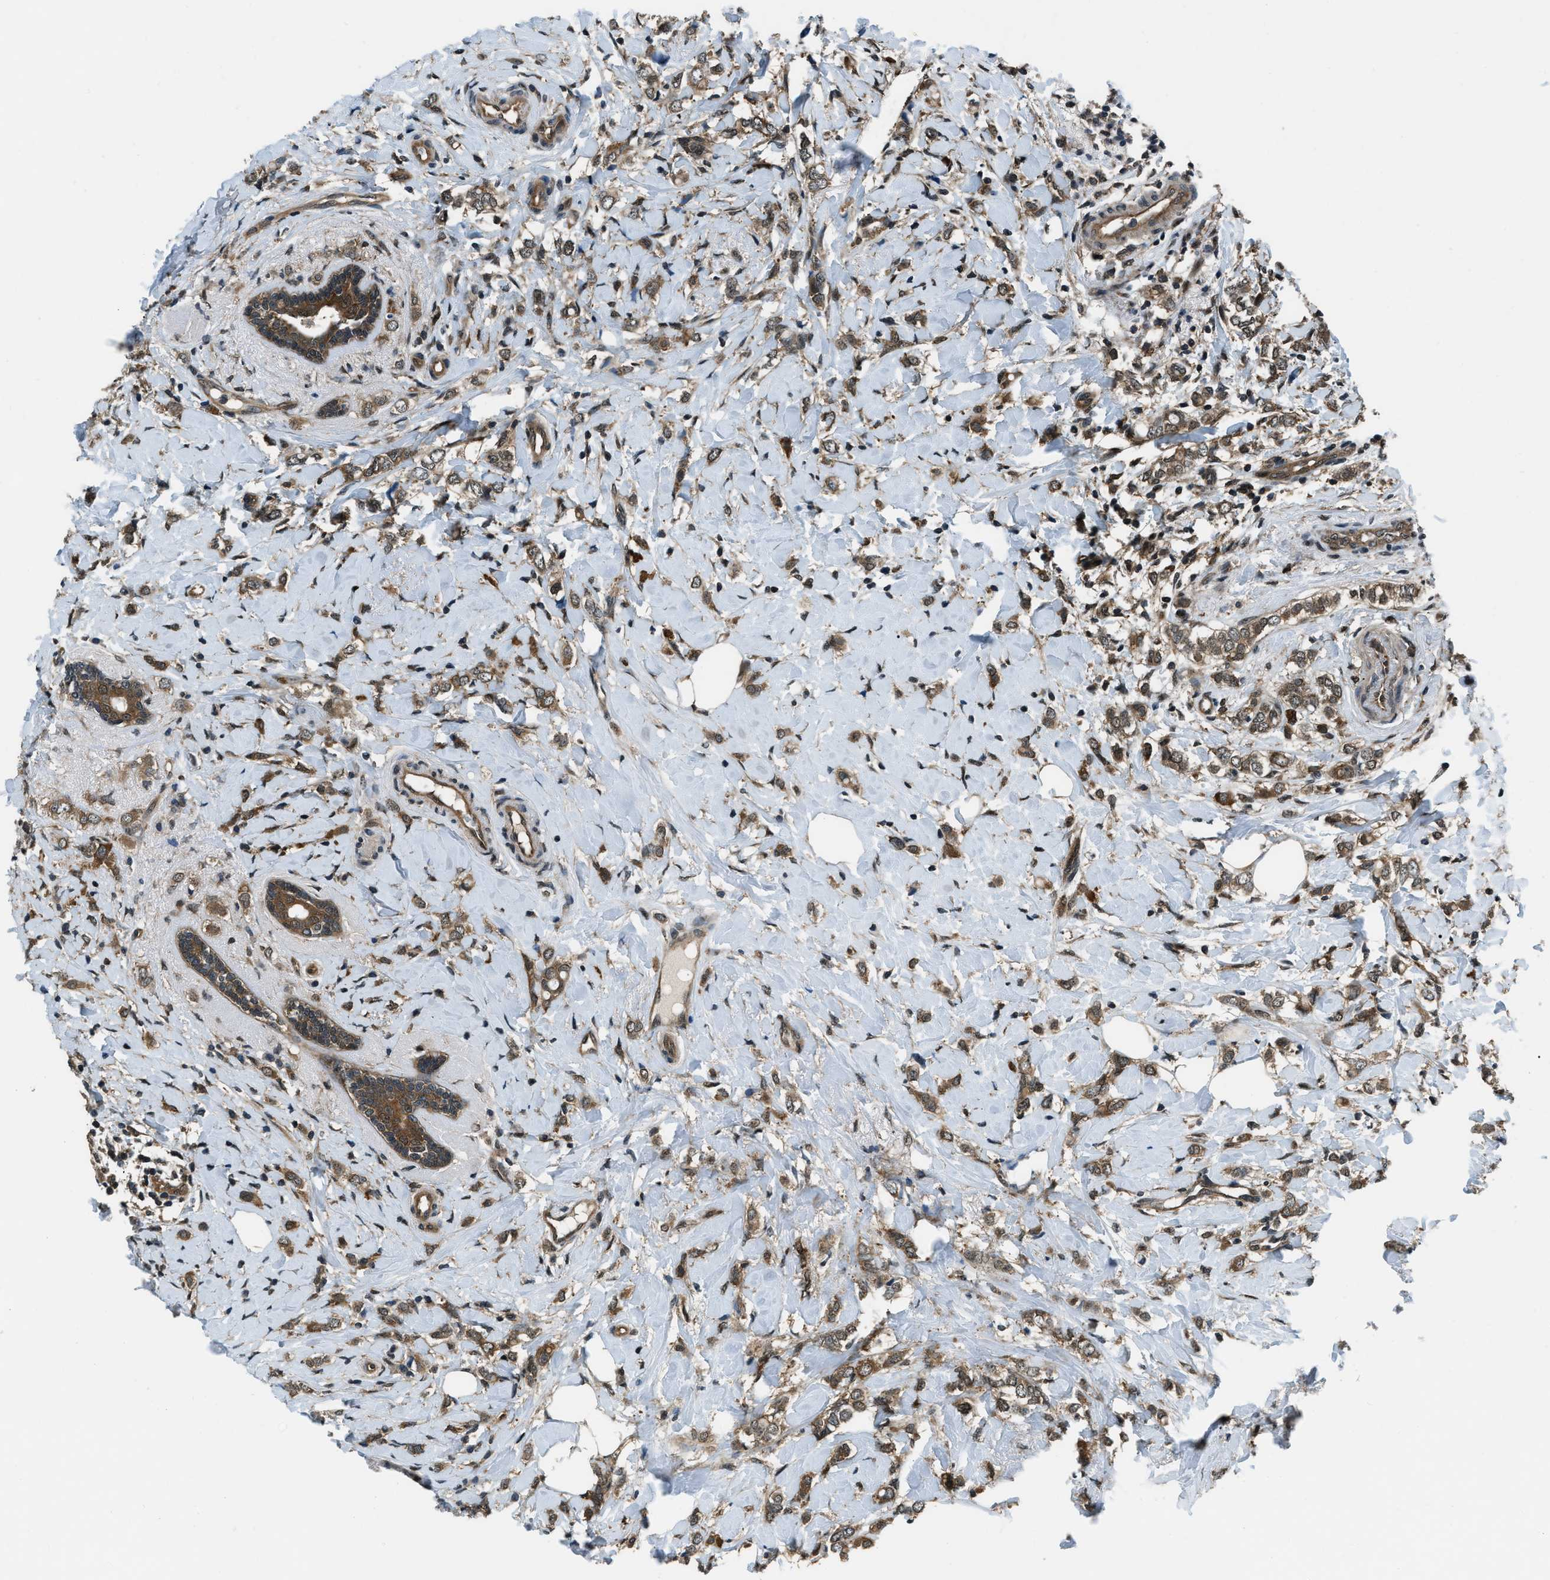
{"staining": {"intensity": "moderate", "quantity": ">75%", "location": "cytoplasmic/membranous,nuclear"}, "tissue": "breast cancer", "cell_type": "Tumor cells", "image_type": "cancer", "snomed": [{"axis": "morphology", "description": "Normal tissue, NOS"}, {"axis": "morphology", "description": "Lobular carcinoma"}, {"axis": "topography", "description": "Breast"}], "caption": "IHC (DAB (3,3'-diaminobenzidine)) staining of human lobular carcinoma (breast) demonstrates moderate cytoplasmic/membranous and nuclear protein positivity in about >75% of tumor cells.", "gene": "NUDCD3", "patient": {"sex": "female", "age": 47}}